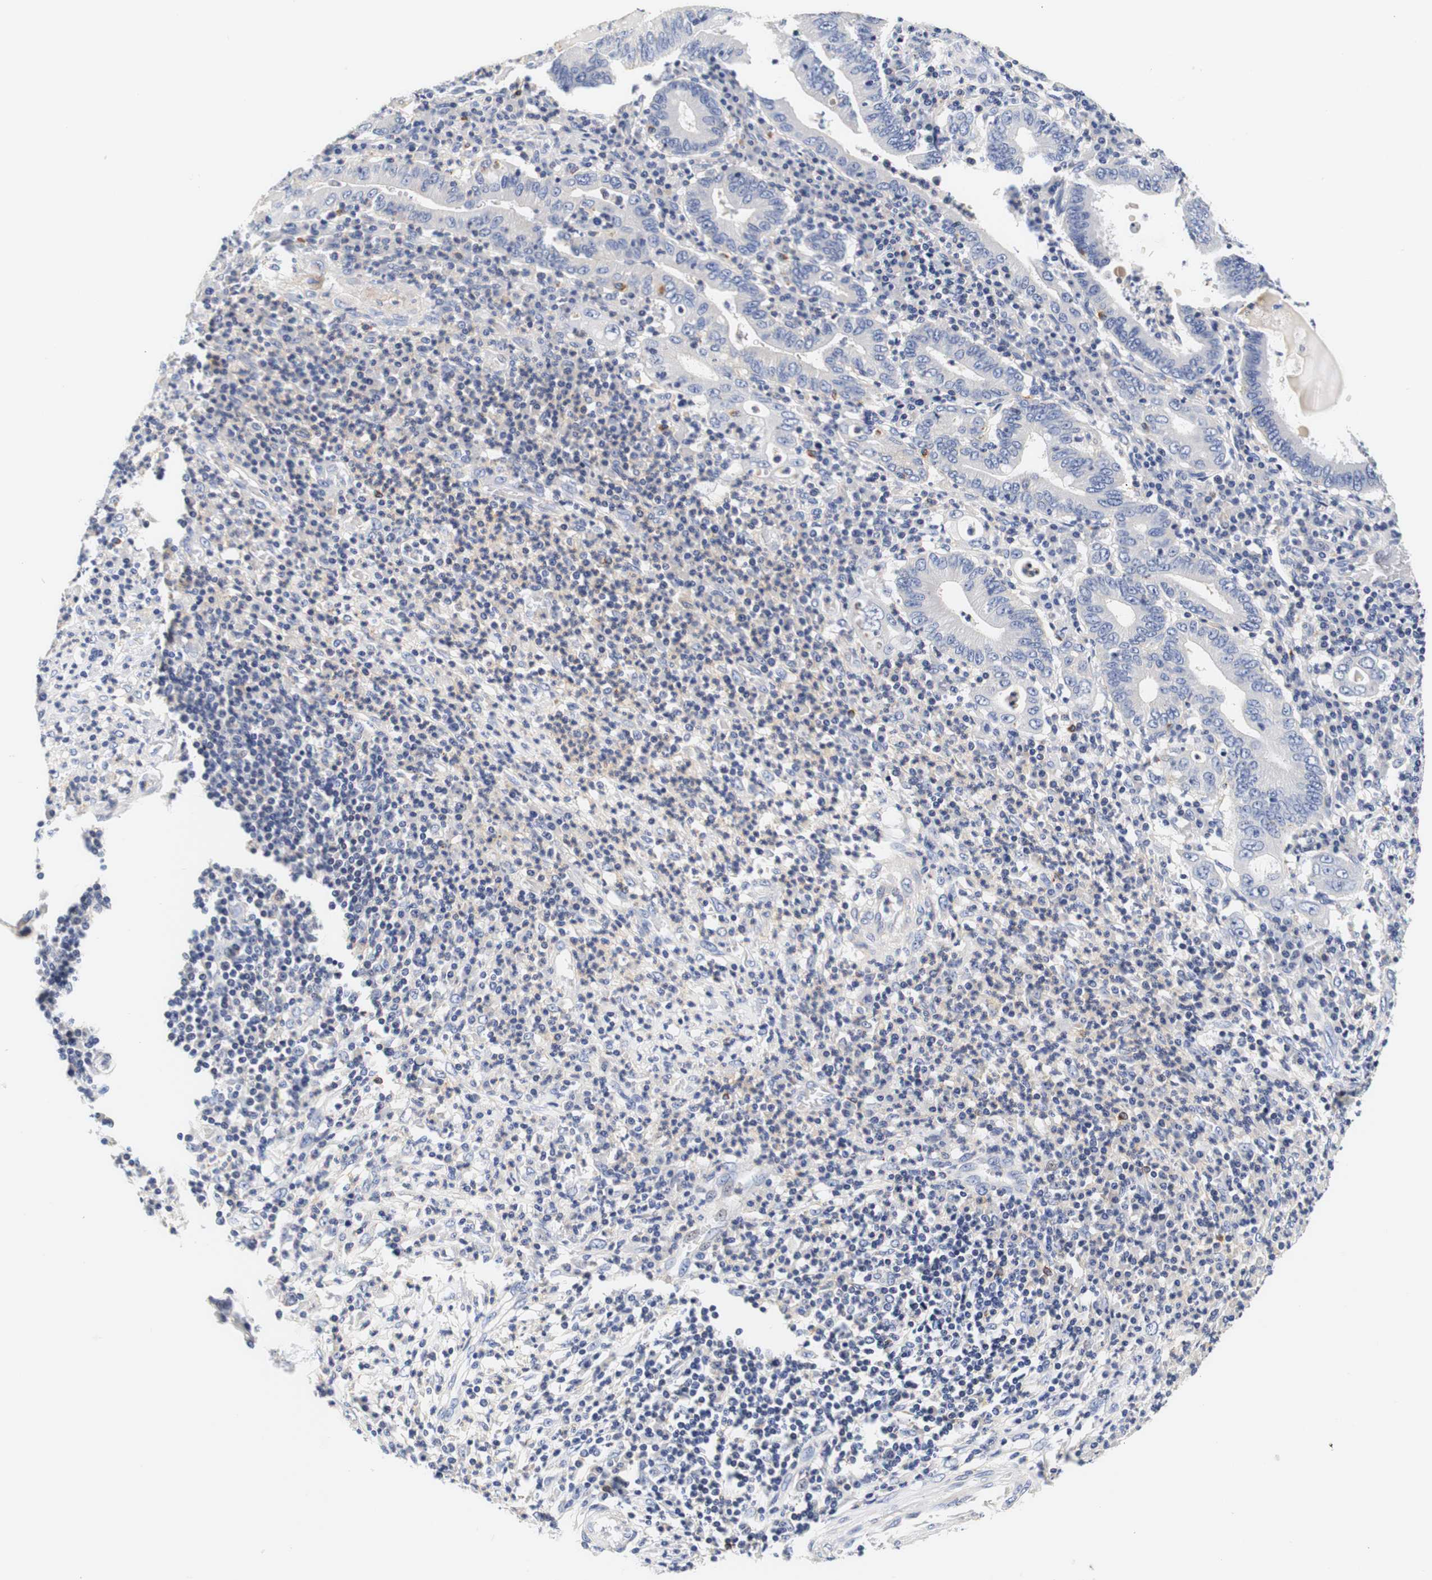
{"staining": {"intensity": "negative", "quantity": "none", "location": "none"}, "tissue": "stomach cancer", "cell_type": "Tumor cells", "image_type": "cancer", "snomed": [{"axis": "morphology", "description": "Normal tissue, NOS"}, {"axis": "morphology", "description": "Adenocarcinoma, NOS"}, {"axis": "topography", "description": "Esophagus"}, {"axis": "topography", "description": "Stomach, upper"}, {"axis": "topography", "description": "Peripheral nerve tissue"}], "caption": "Immunohistochemistry (IHC) of human stomach adenocarcinoma shows no expression in tumor cells.", "gene": "CAMK4", "patient": {"sex": "male", "age": 62}}